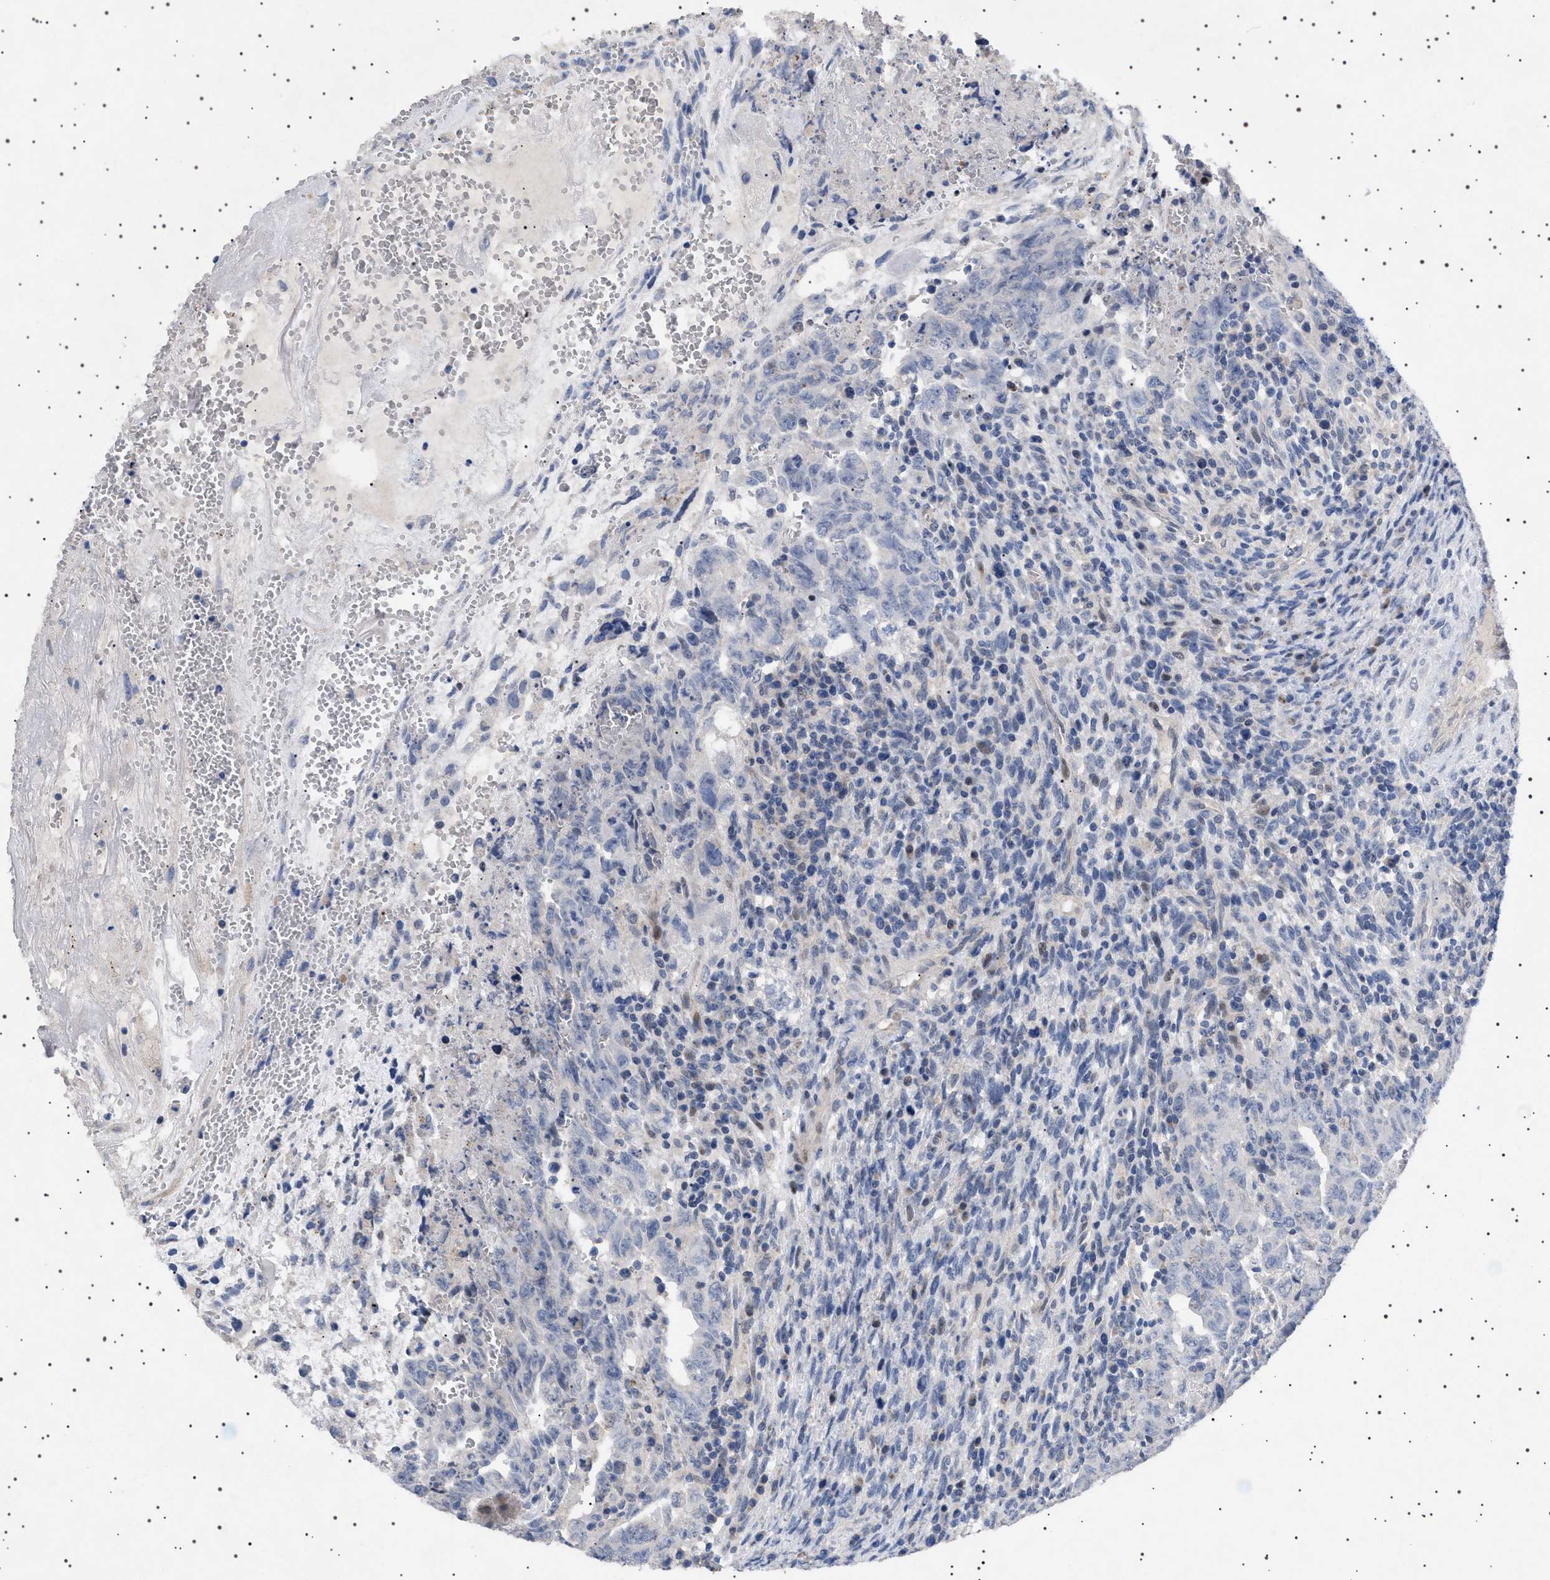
{"staining": {"intensity": "negative", "quantity": "none", "location": "none"}, "tissue": "testis cancer", "cell_type": "Tumor cells", "image_type": "cancer", "snomed": [{"axis": "morphology", "description": "Carcinoma, Embryonal, NOS"}, {"axis": "topography", "description": "Testis"}], "caption": "The IHC histopathology image has no significant staining in tumor cells of embryonal carcinoma (testis) tissue. (DAB immunohistochemistry (IHC) visualized using brightfield microscopy, high magnification).", "gene": "HTR1A", "patient": {"sex": "male", "age": 28}}